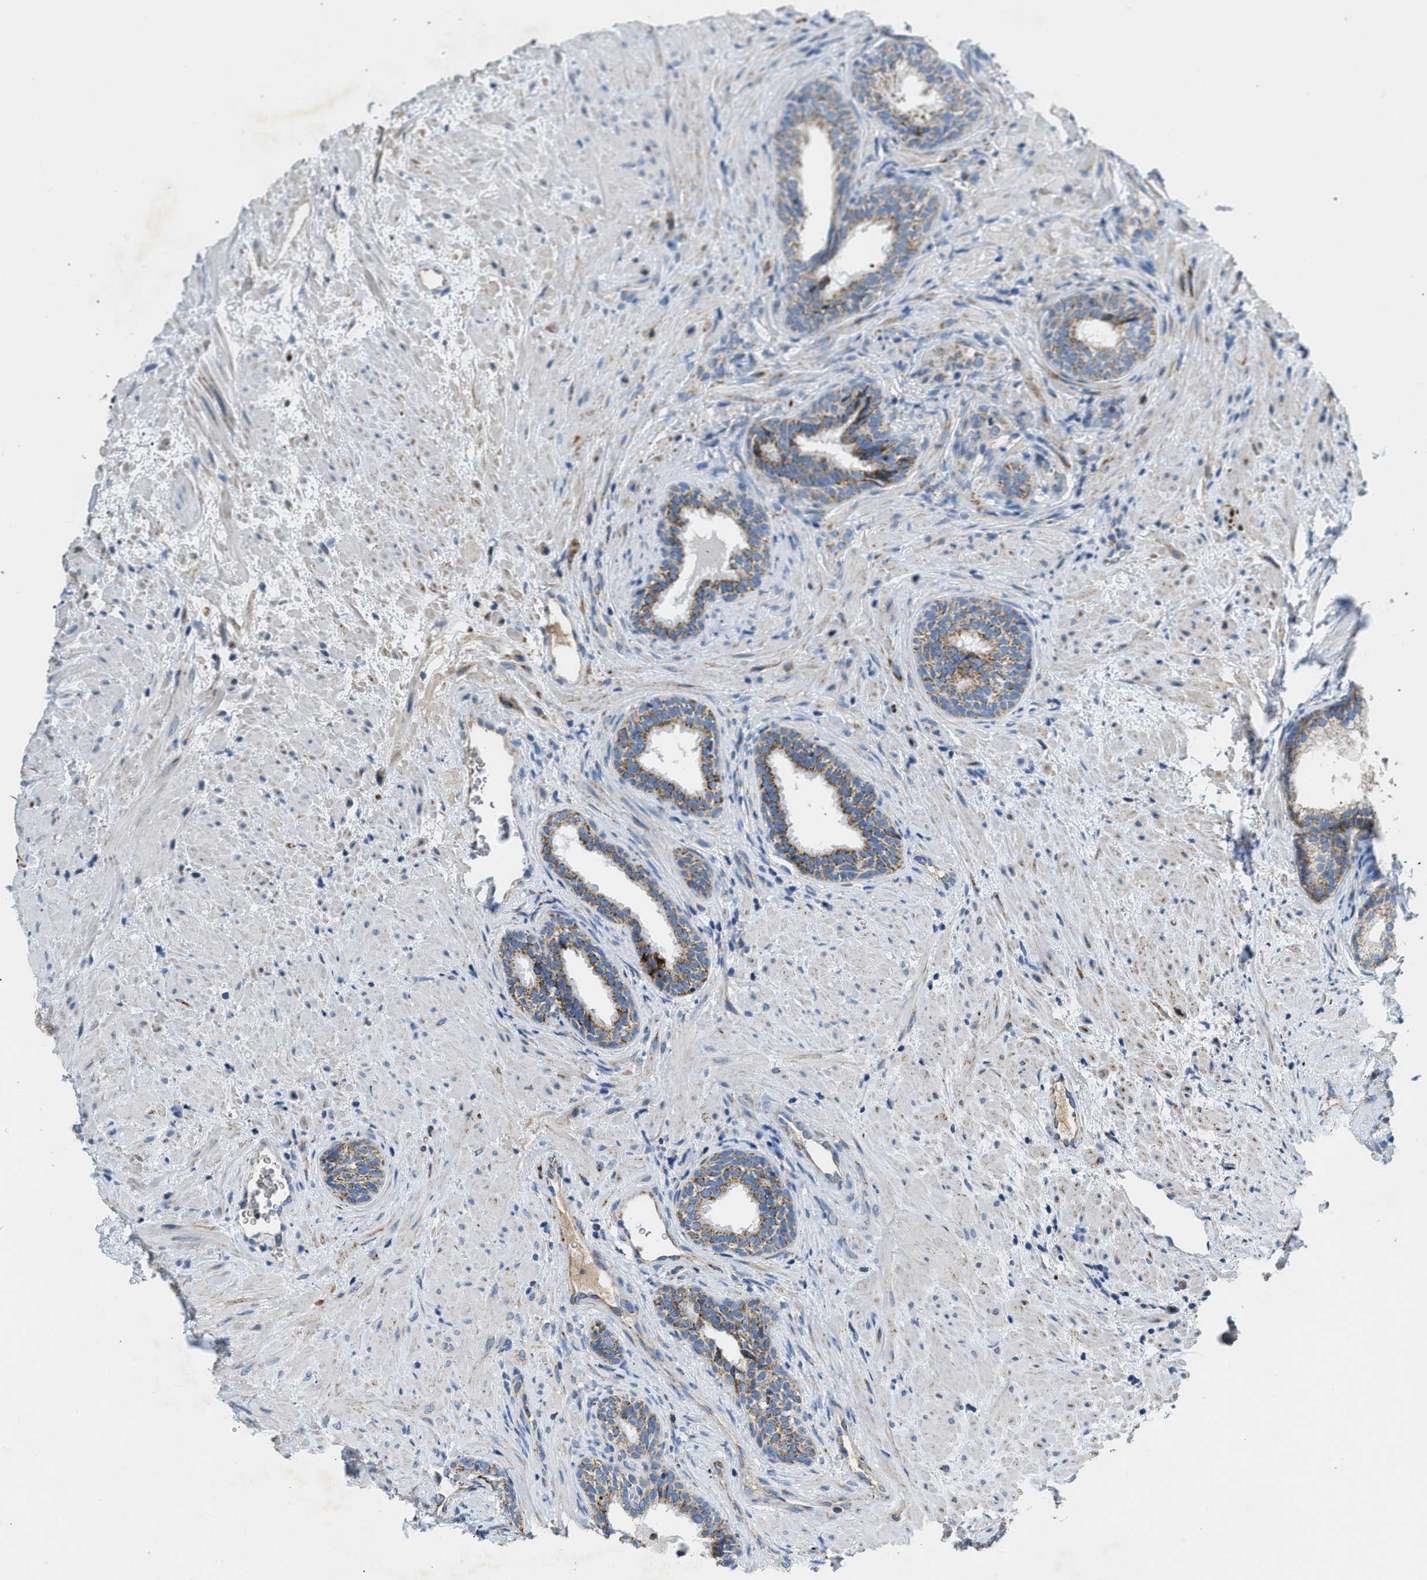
{"staining": {"intensity": "moderate", "quantity": ">75%", "location": "cytoplasmic/membranous"}, "tissue": "prostate", "cell_type": "Glandular cells", "image_type": "normal", "snomed": [{"axis": "morphology", "description": "Normal tissue, NOS"}, {"axis": "topography", "description": "Prostate"}], "caption": "This is a micrograph of IHC staining of benign prostate, which shows moderate staining in the cytoplasmic/membranous of glandular cells.", "gene": "ACADVL", "patient": {"sex": "male", "age": 76}}